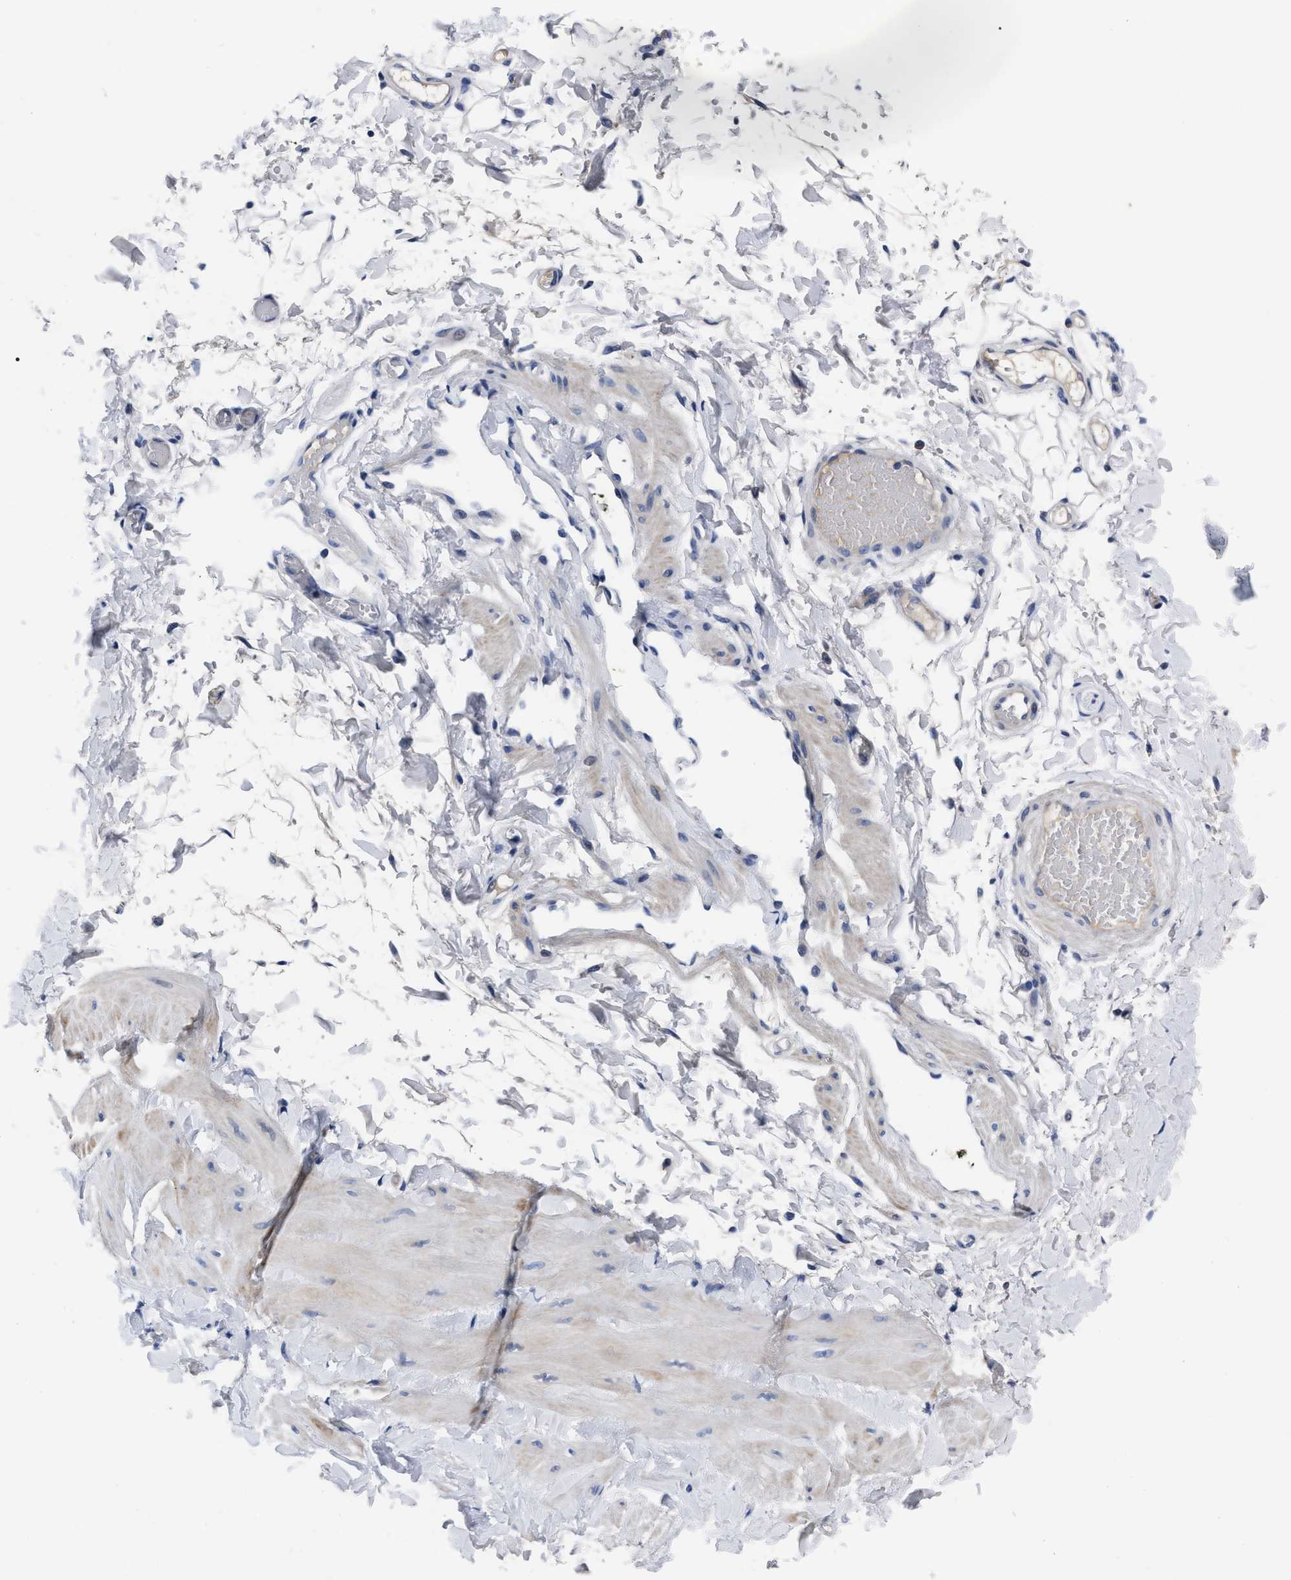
{"staining": {"intensity": "negative", "quantity": "none", "location": "none"}, "tissue": "adipose tissue", "cell_type": "Adipocytes", "image_type": "normal", "snomed": [{"axis": "morphology", "description": "Normal tissue, NOS"}, {"axis": "topography", "description": "Adipose tissue"}, {"axis": "topography", "description": "Vascular tissue"}, {"axis": "topography", "description": "Peripheral nerve tissue"}], "caption": "The photomicrograph reveals no significant positivity in adipocytes of adipose tissue.", "gene": "MOV10L1", "patient": {"sex": "male", "age": 25}}